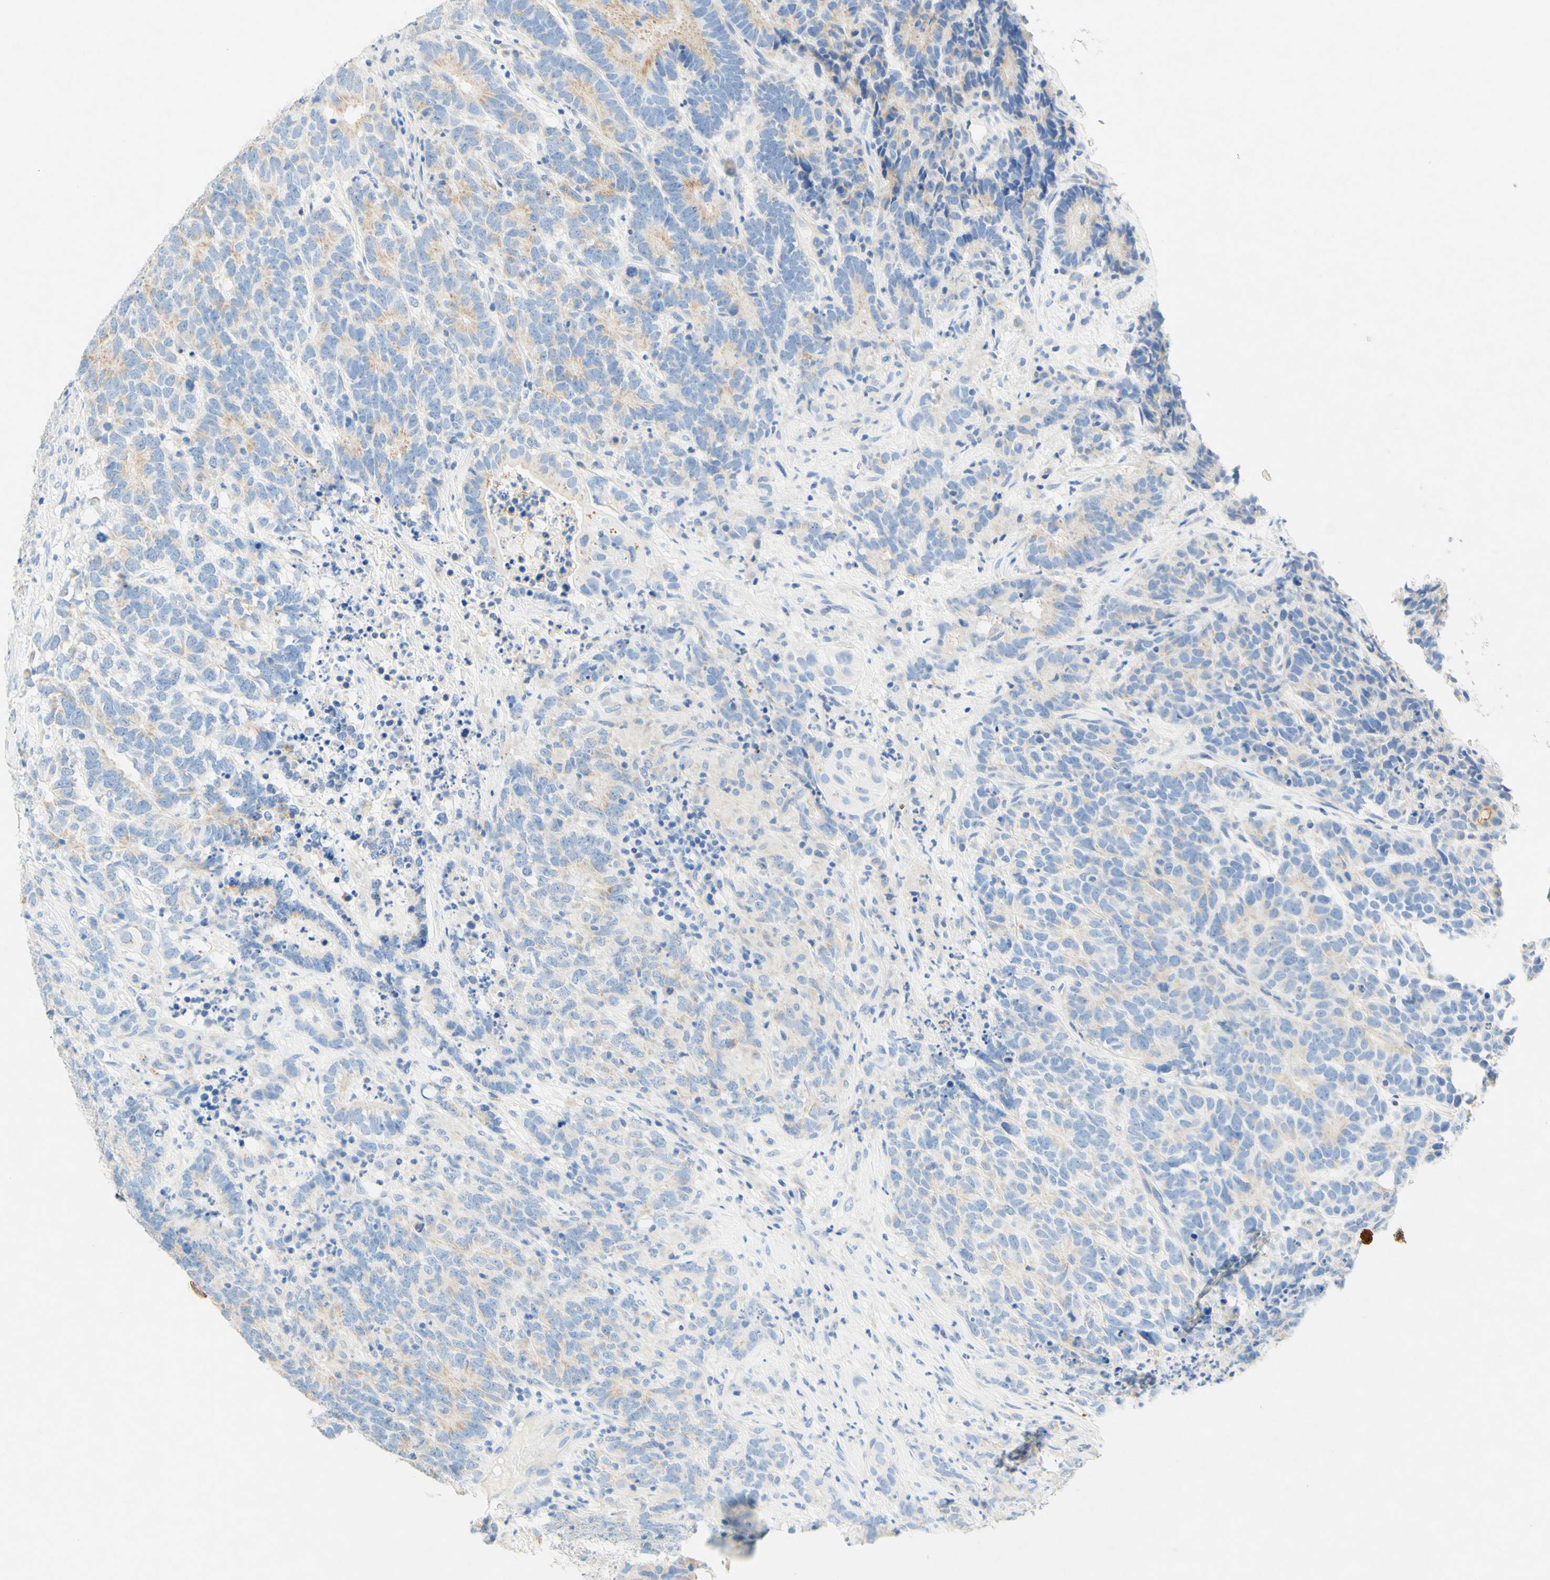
{"staining": {"intensity": "weak", "quantity": "<25%", "location": "cytoplasmic/membranous"}, "tissue": "testis cancer", "cell_type": "Tumor cells", "image_type": "cancer", "snomed": [{"axis": "morphology", "description": "Carcinoma, Embryonal, NOS"}, {"axis": "topography", "description": "Testis"}], "caption": "A photomicrograph of embryonal carcinoma (testis) stained for a protein displays no brown staining in tumor cells.", "gene": "SLC46A1", "patient": {"sex": "male", "age": 26}}